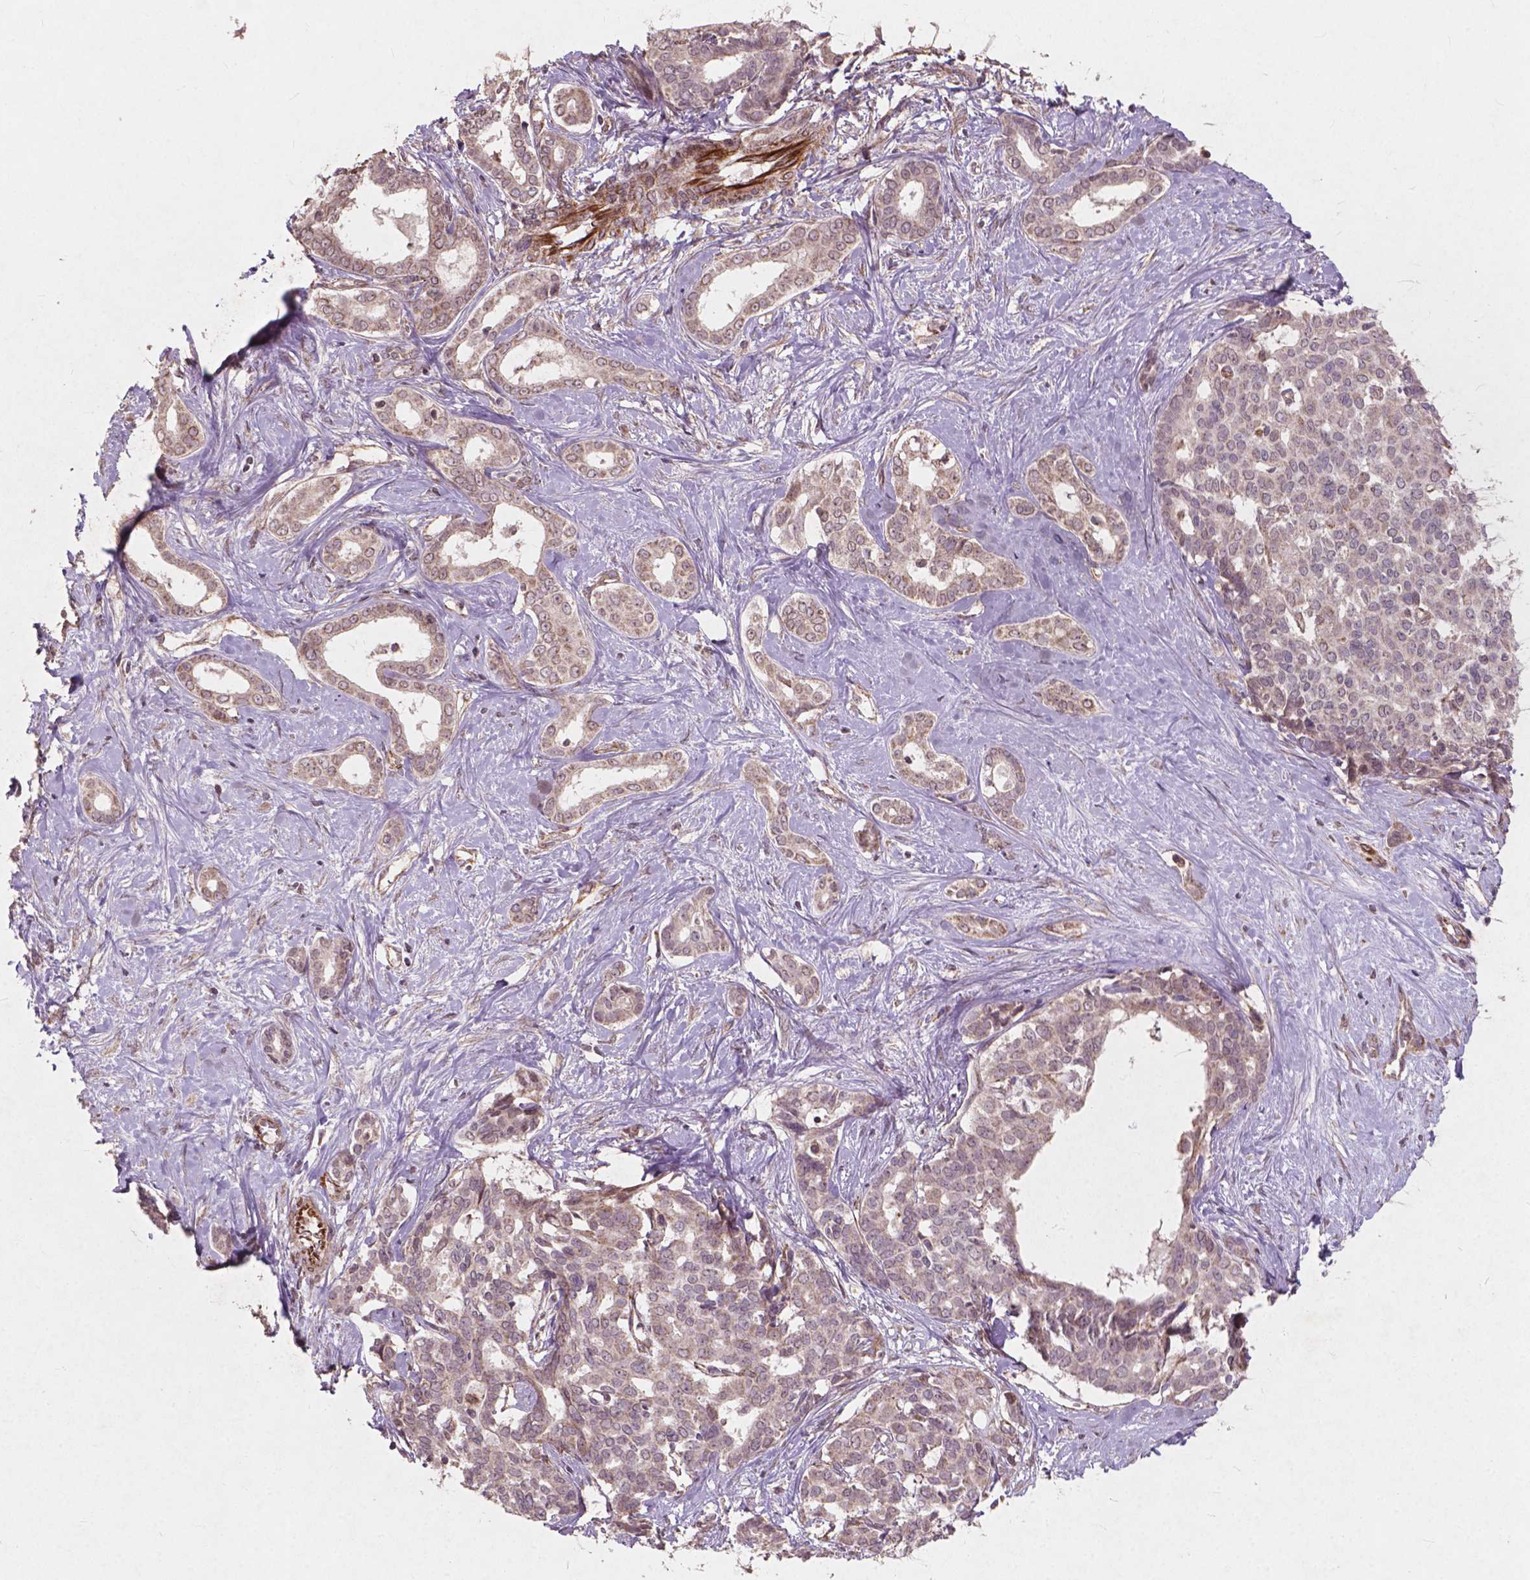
{"staining": {"intensity": "weak", "quantity": "25%-75%", "location": "cytoplasmic/membranous"}, "tissue": "liver cancer", "cell_type": "Tumor cells", "image_type": "cancer", "snomed": [{"axis": "morphology", "description": "Cholangiocarcinoma"}, {"axis": "topography", "description": "Liver"}], "caption": "Liver cholangiocarcinoma stained with a protein marker displays weak staining in tumor cells.", "gene": "SMAD2", "patient": {"sex": "female", "age": 47}}